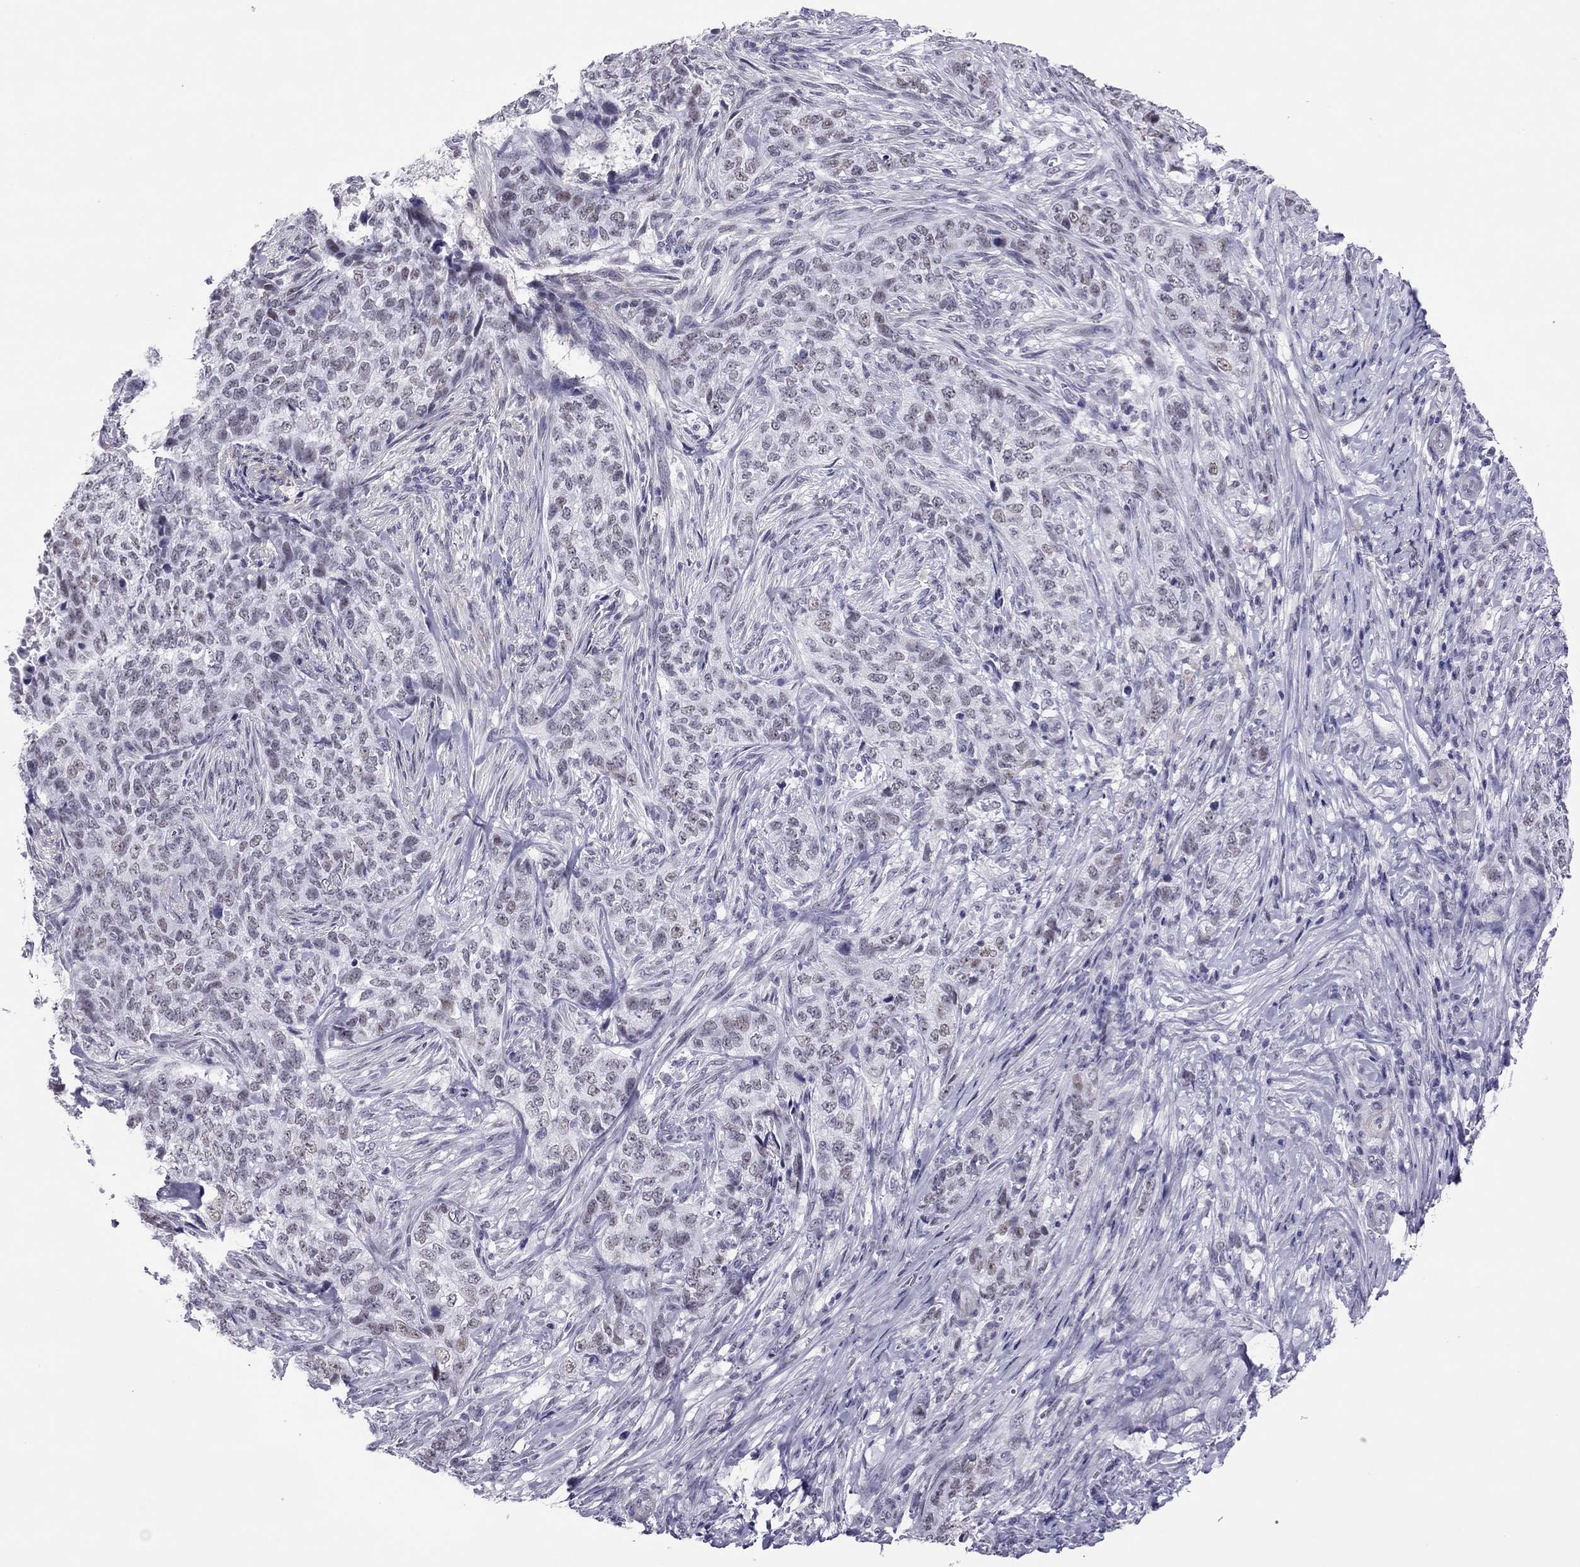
{"staining": {"intensity": "negative", "quantity": "none", "location": "none"}, "tissue": "skin cancer", "cell_type": "Tumor cells", "image_type": "cancer", "snomed": [{"axis": "morphology", "description": "Basal cell carcinoma"}, {"axis": "topography", "description": "Skin"}], "caption": "A high-resolution photomicrograph shows IHC staining of skin basal cell carcinoma, which exhibits no significant expression in tumor cells. (Stains: DAB (3,3'-diaminobenzidine) immunohistochemistry (IHC) with hematoxylin counter stain, Microscopy: brightfield microscopy at high magnification).", "gene": "ZNF646", "patient": {"sex": "female", "age": 69}}